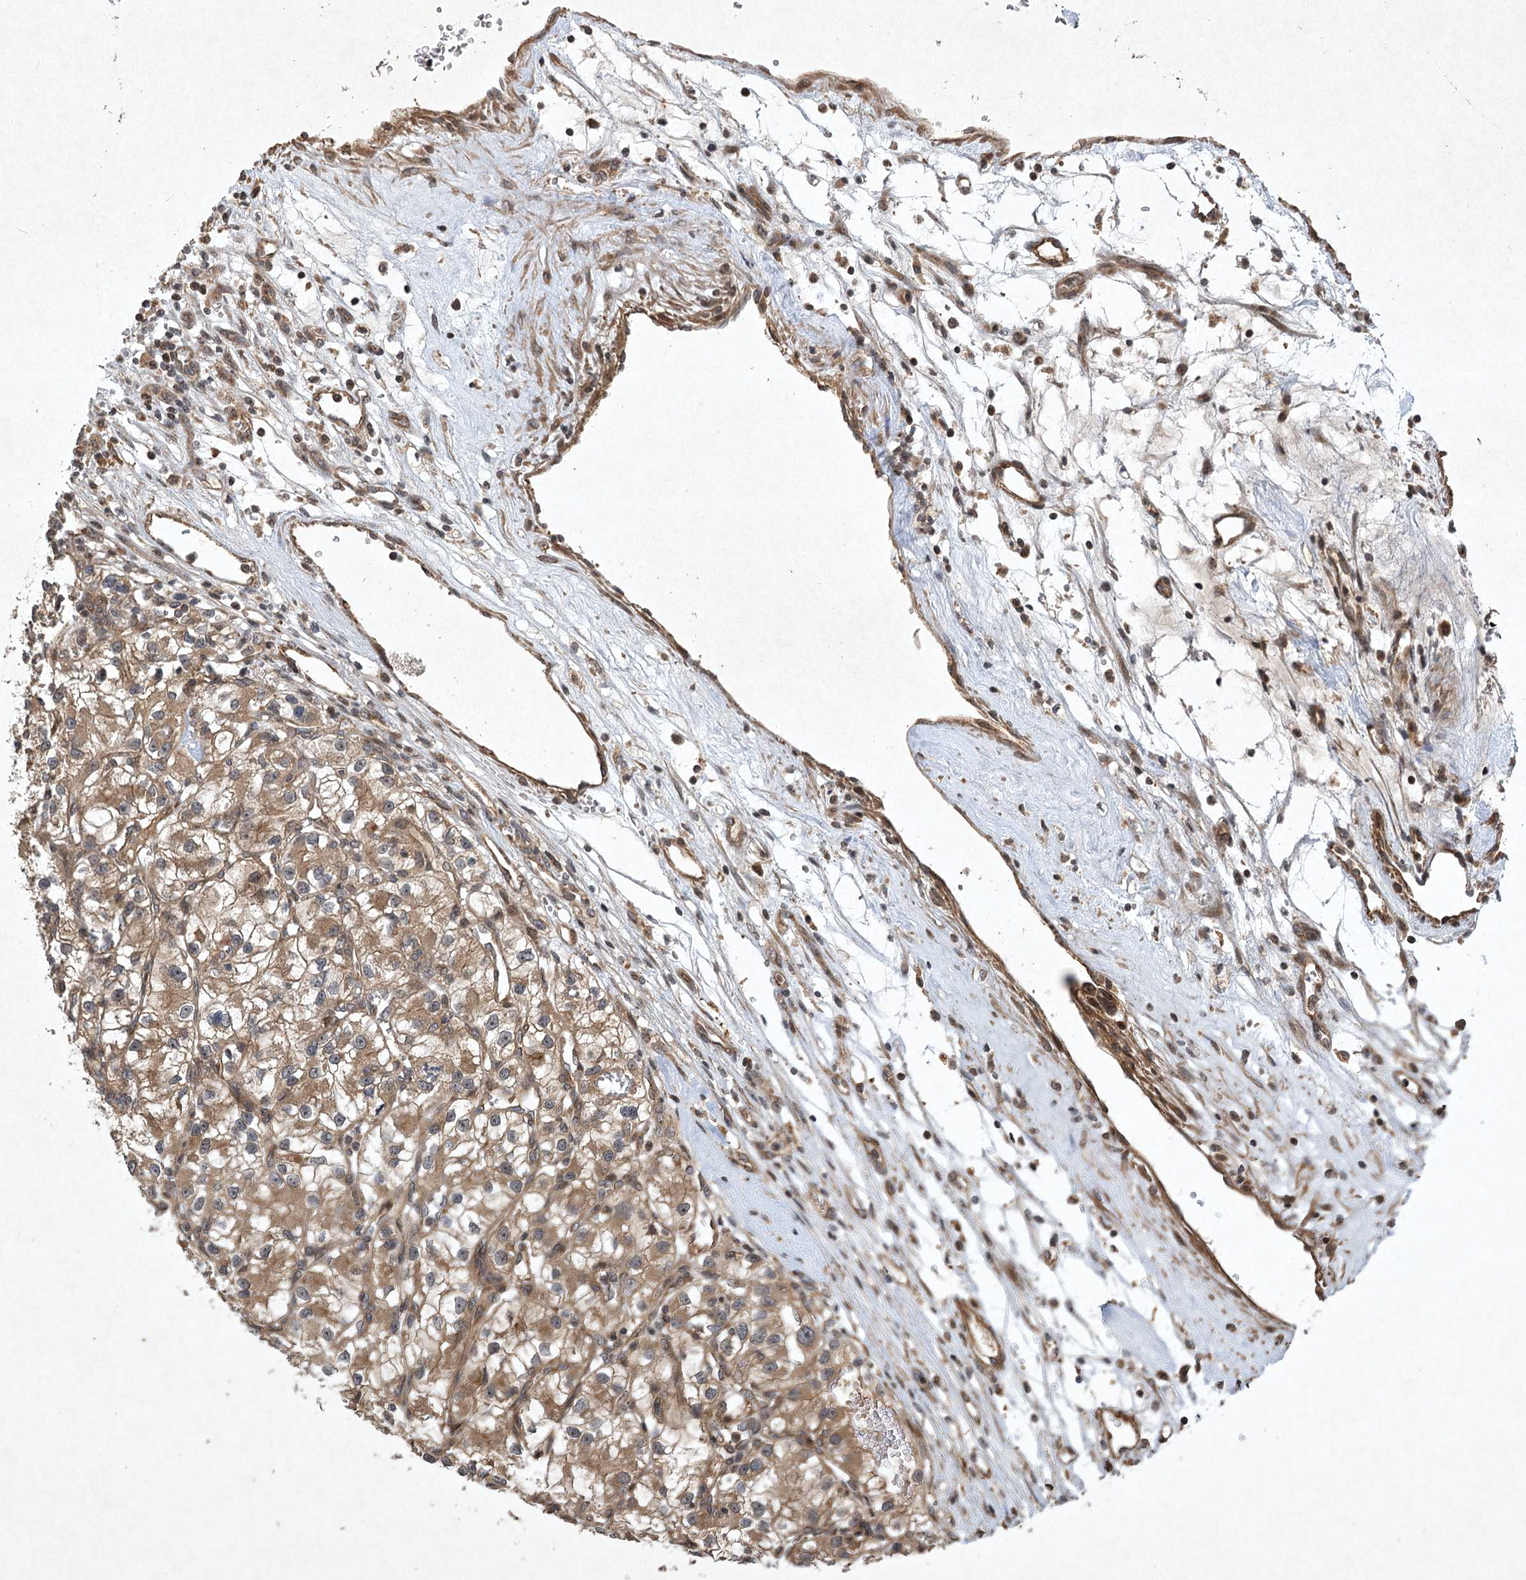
{"staining": {"intensity": "moderate", "quantity": ">75%", "location": "cytoplasmic/membranous"}, "tissue": "renal cancer", "cell_type": "Tumor cells", "image_type": "cancer", "snomed": [{"axis": "morphology", "description": "Adenocarcinoma, NOS"}, {"axis": "topography", "description": "Kidney"}], "caption": "Immunohistochemical staining of human renal adenocarcinoma reveals medium levels of moderate cytoplasmic/membranous protein staining in approximately >75% of tumor cells.", "gene": "INSIG2", "patient": {"sex": "female", "age": 57}}